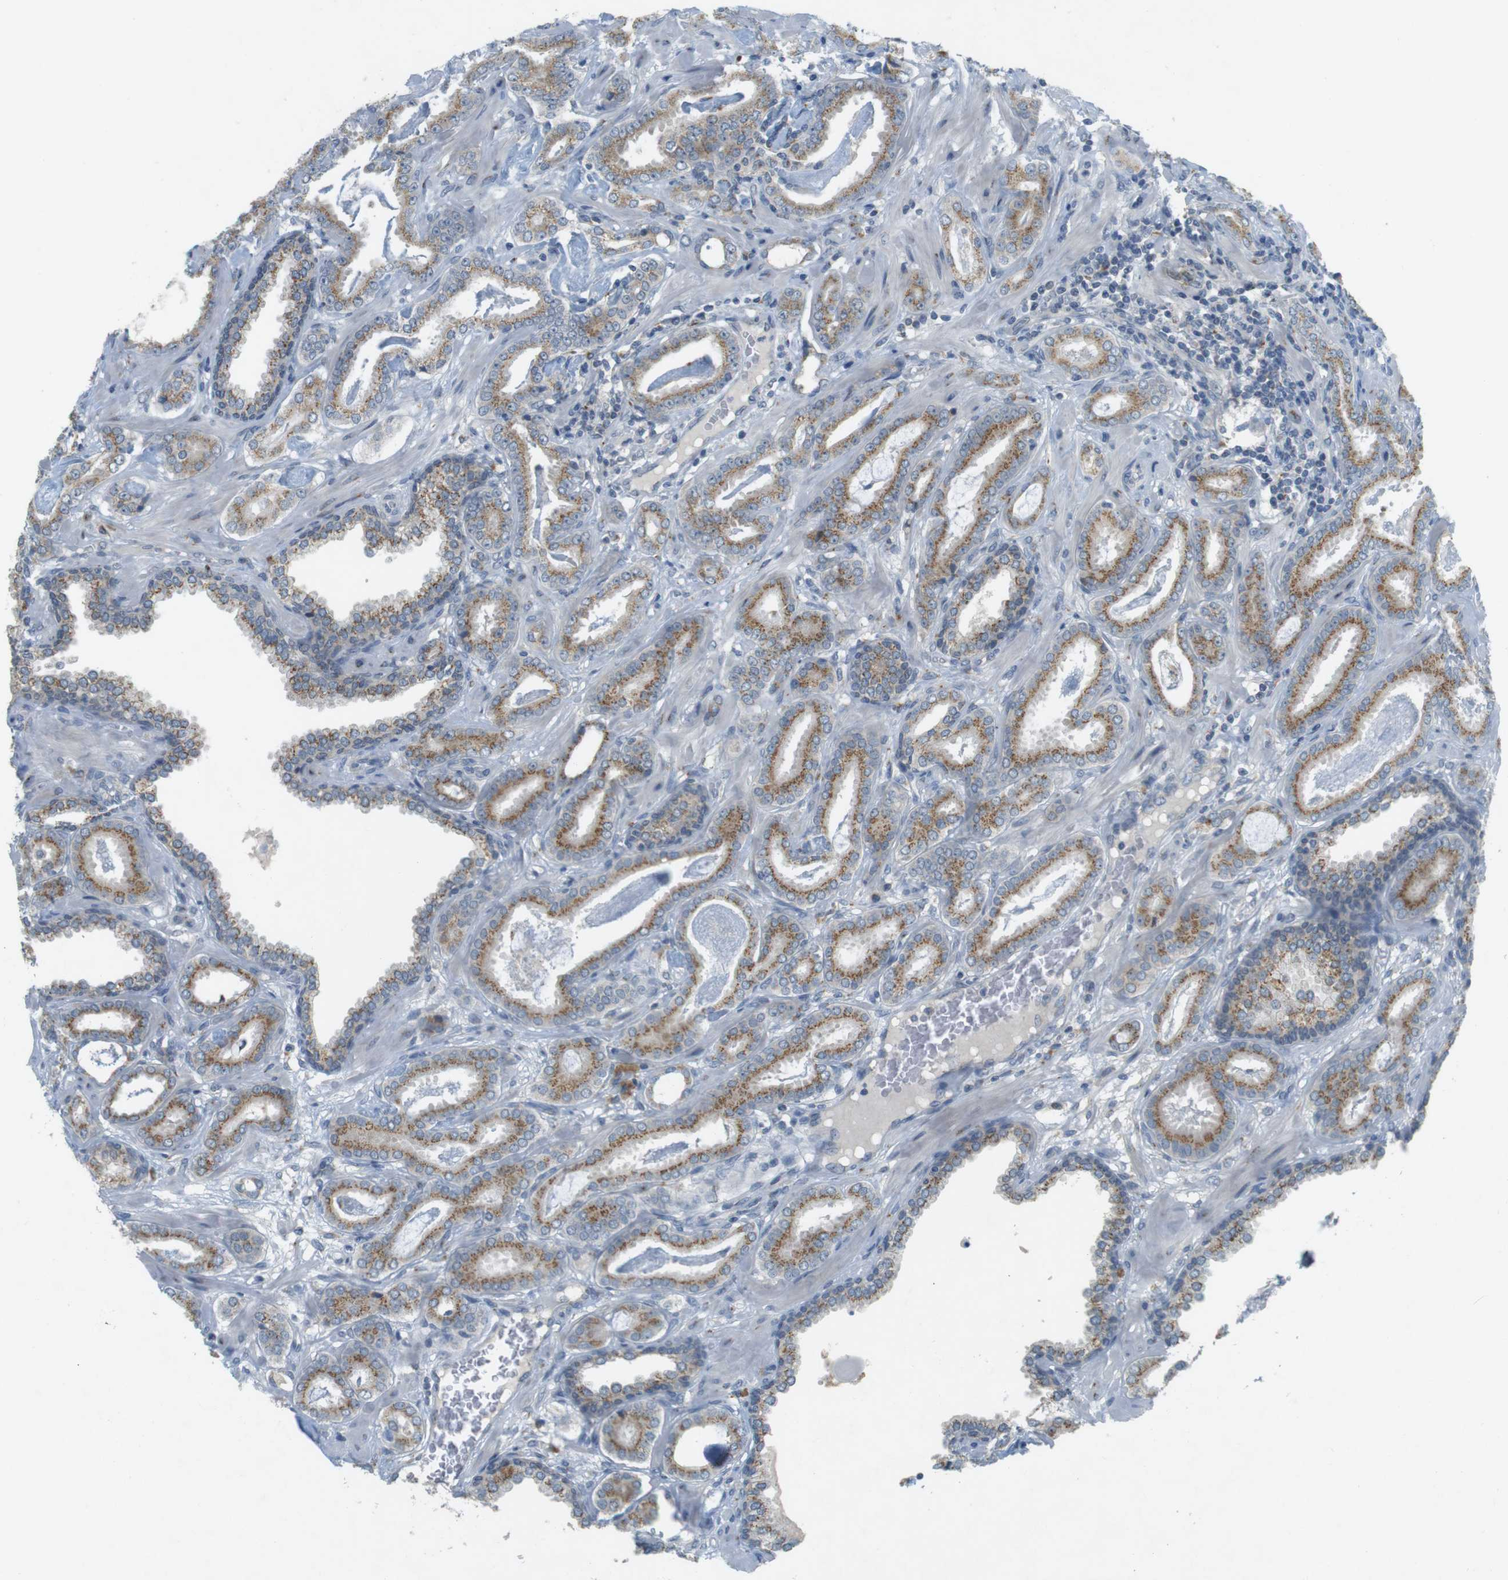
{"staining": {"intensity": "moderate", "quantity": ">75%", "location": "cytoplasmic/membranous"}, "tissue": "prostate cancer", "cell_type": "Tumor cells", "image_type": "cancer", "snomed": [{"axis": "morphology", "description": "Adenocarcinoma, Low grade"}, {"axis": "topography", "description": "Prostate"}], "caption": "A photomicrograph of human prostate cancer (adenocarcinoma (low-grade)) stained for a protein shows moderate cytoplasmic/membranous brown staining in tumor cells. (Stains: DAB (3,3'-diaminobenzidine) in brown, nuclei in blue, Microscopy: brightfield microscopy at high magnification).", "gene": "YIPF3", "patient": {"sex": "male", "age": 53}}